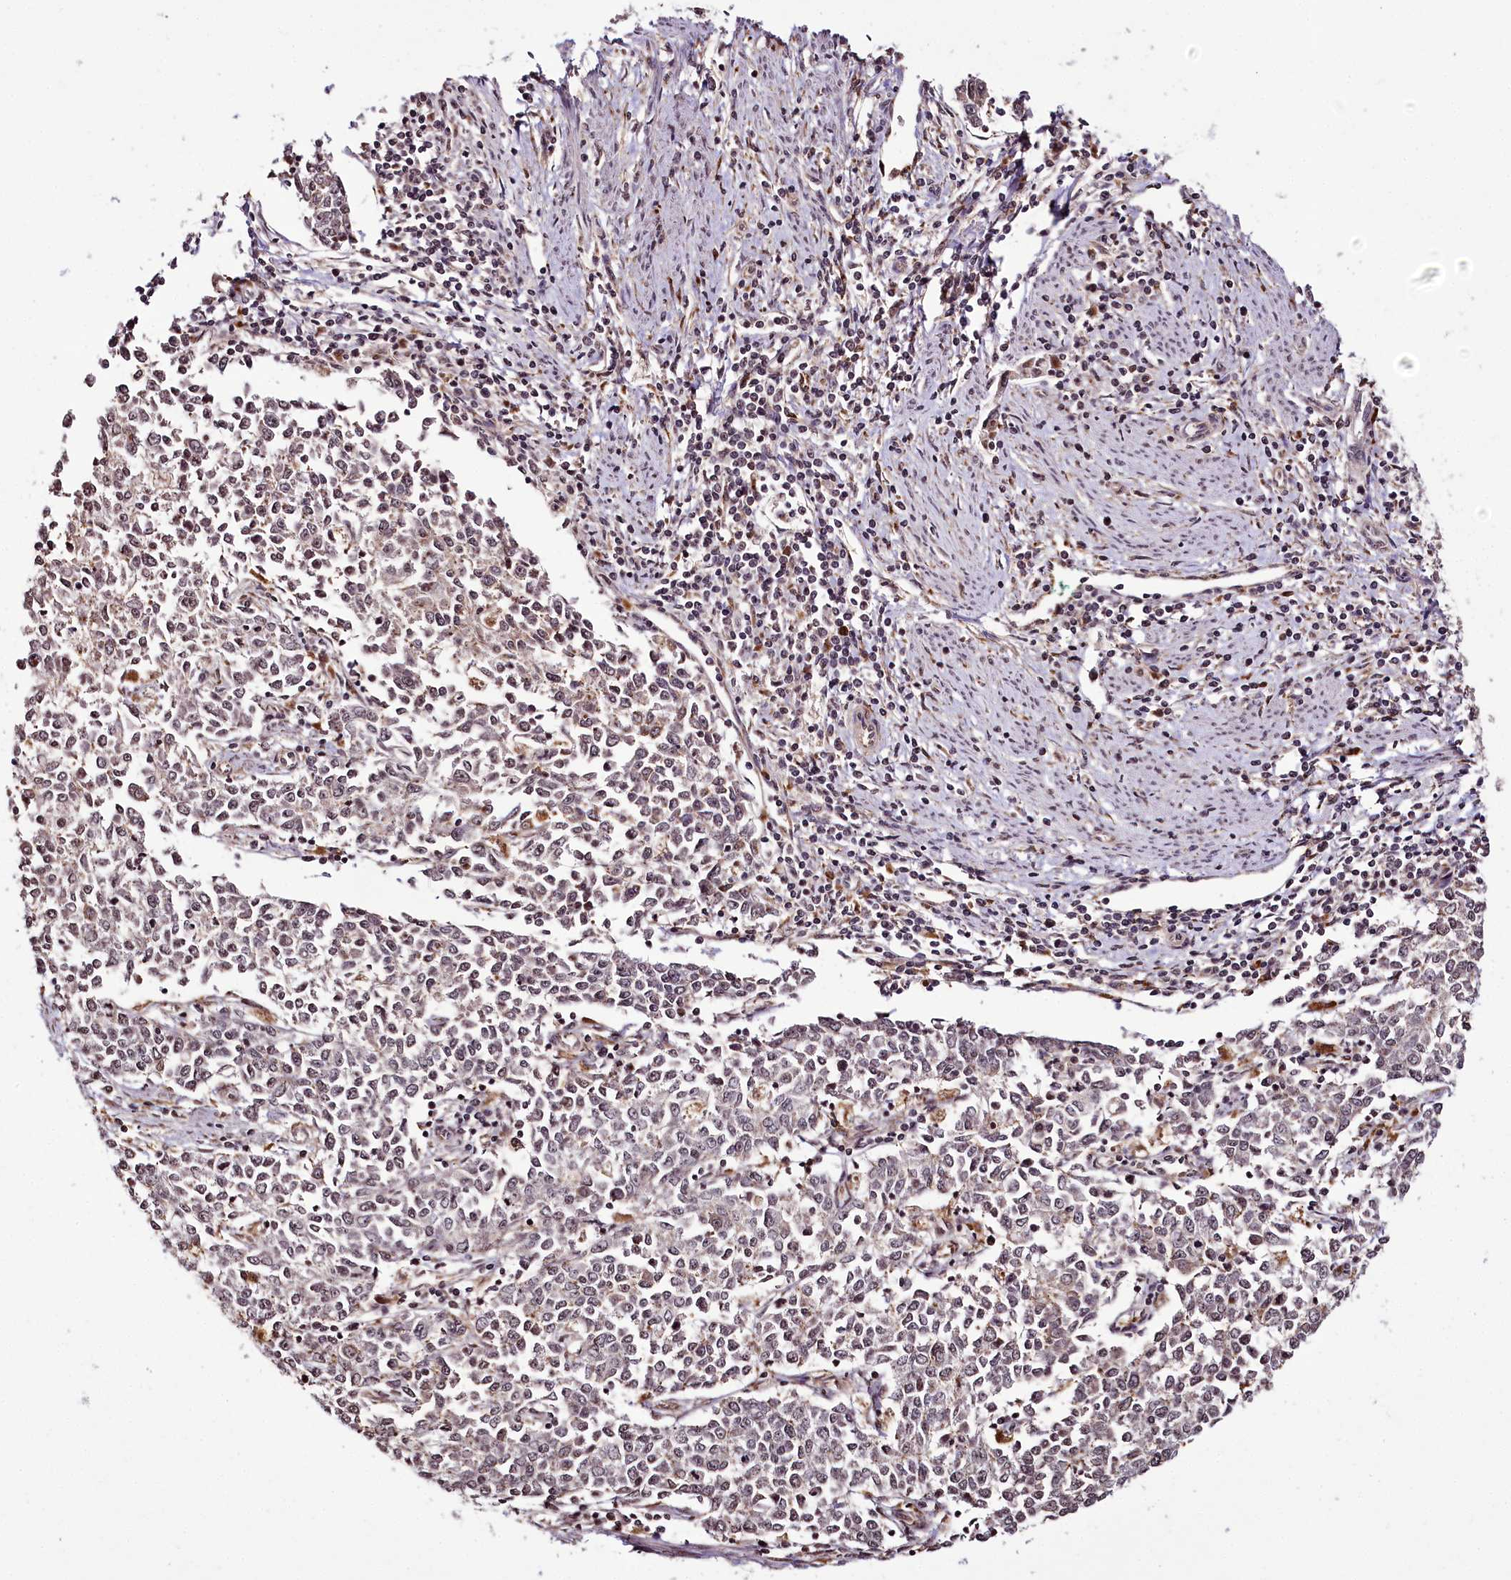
{"staining": {"intensity": "weak", "quantity": "<25%", "location": "nuclear"}, "tissue": "endometrial cancer", "cell_type": "Tumor cells", "image_type": "cancer", "snomed": [{"axis": "morphology", "description": "Adenocarcinoma, NOS"}, {"axis": "topography", "description": "Endometrium"}], "caption": "Immunohistochemistry (IHC) image of endometrial adenocarcinoma stained for a protein (brown), which reveals no positivity in tumor cells.", "gene": "HOXC8", "patient": {"sex": "female", "age": 50}}